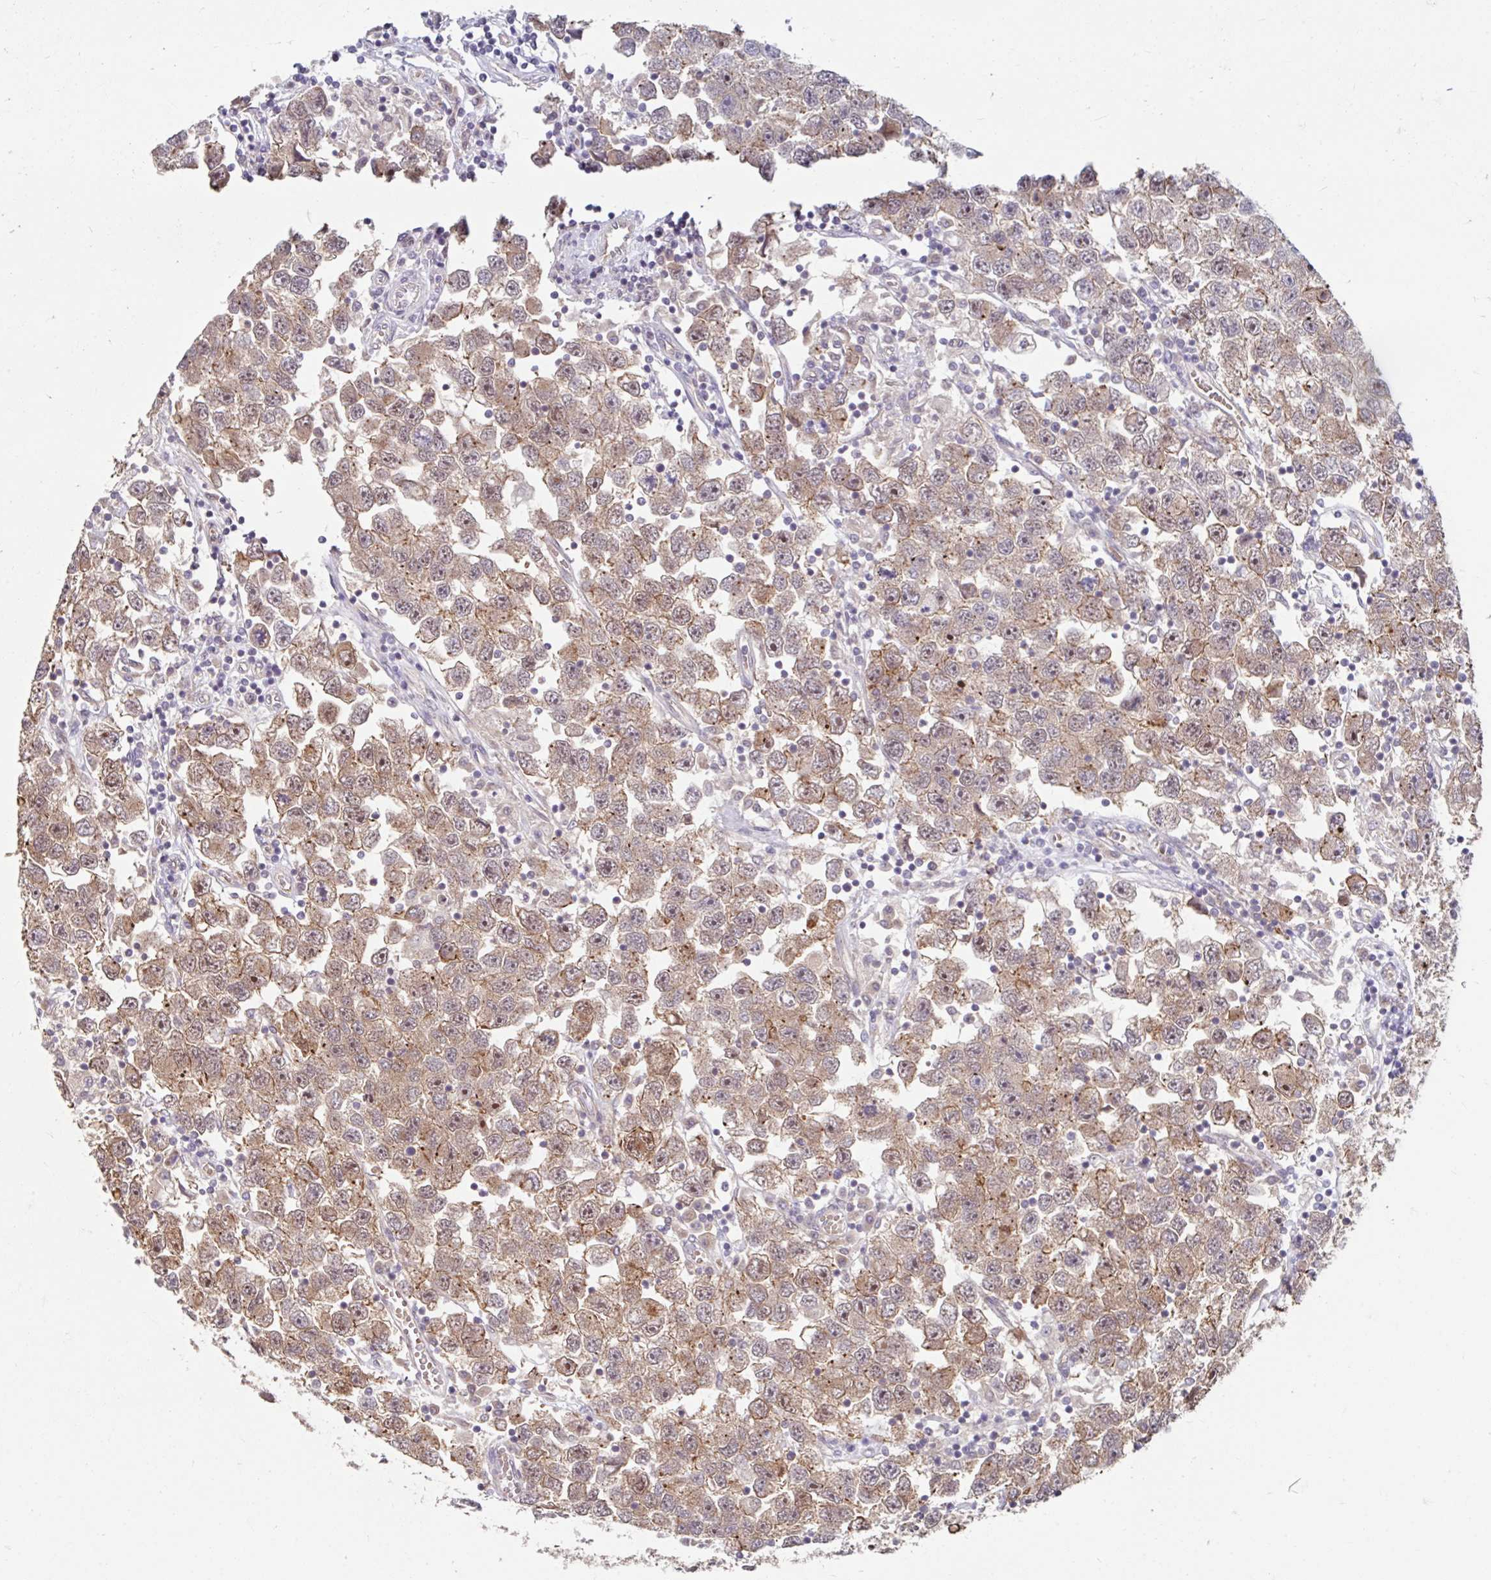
{"staining": {"intensity": "weak", "quantity": "25%-75%", "location": "cytoplasmic/membranous"}, "tissue": "testis cancer", "cell_type": "Tumor cells", "image_type": "cancer", "snomed": [{"axis": "morphology", "description": "Seminoma, NOS"}, {"axis": "topography", "description": "Testis"}], "caption": "This micrograph exhibits immunohistochemistry staining of testis cancer (seminoma), with low weak cytoplasmic/membranous staining in about 25%-75% of tumor cells.", "gene": "STYXL1", "patient": {"sex": "male", "age": 26}}